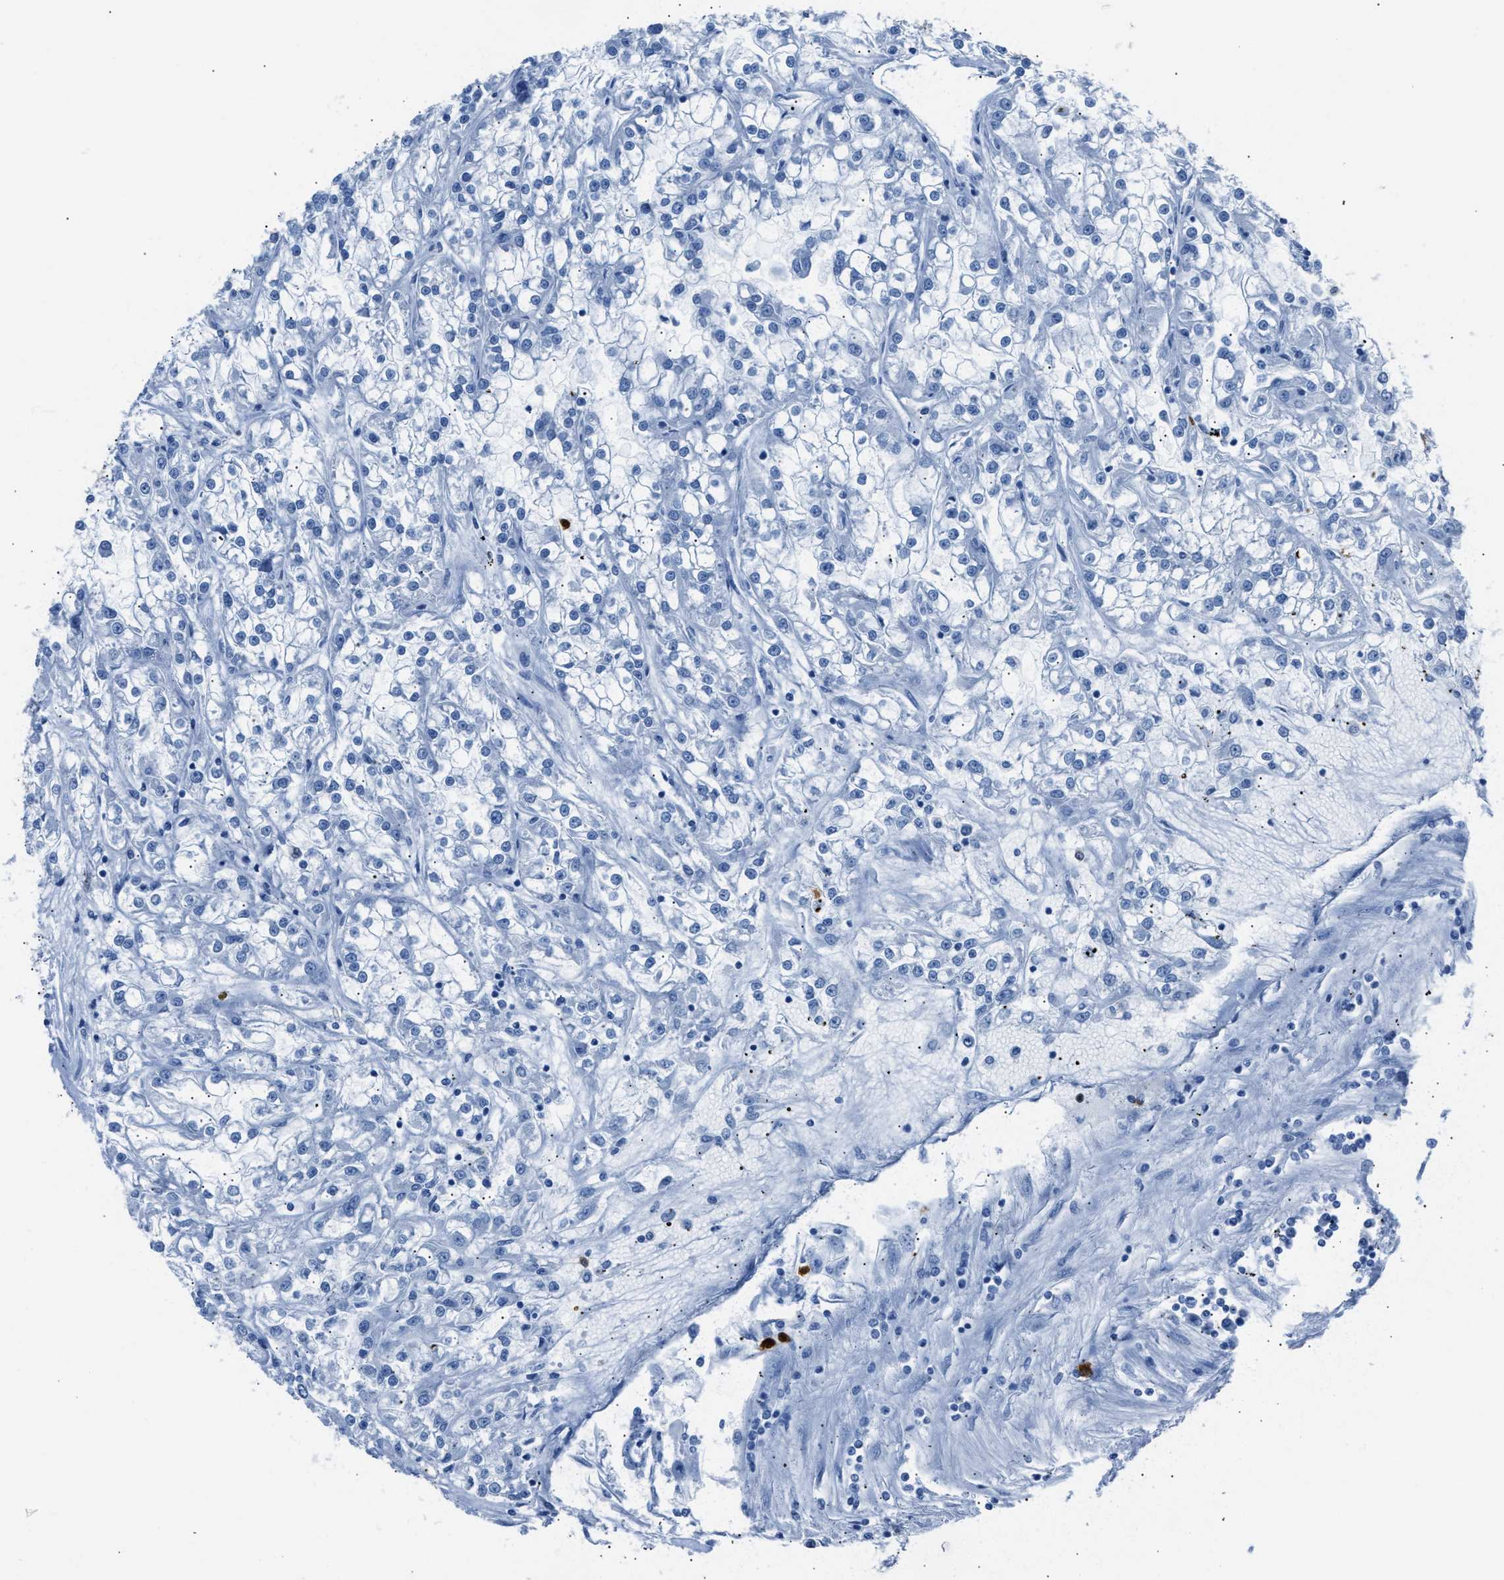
{"staining": {"intensity": "negative", "quantity": "none", "location": "none"}, "tissue": "renal cancer", "cell_type": "Tumor cells", "image_type": "cancer", "snomed": [{"axis": "morphology", "description": "Adenocarcinoma, NOS"}, {"axis": "topography", "description": "Kidney"}], "caption": "The immunohistochemistry micrograph has no significant expression in tumor cells of renal cancer (adenocarcinoma) tissue.", "gene": "S100P", "patient": {"sex": "female", "age": 52}}